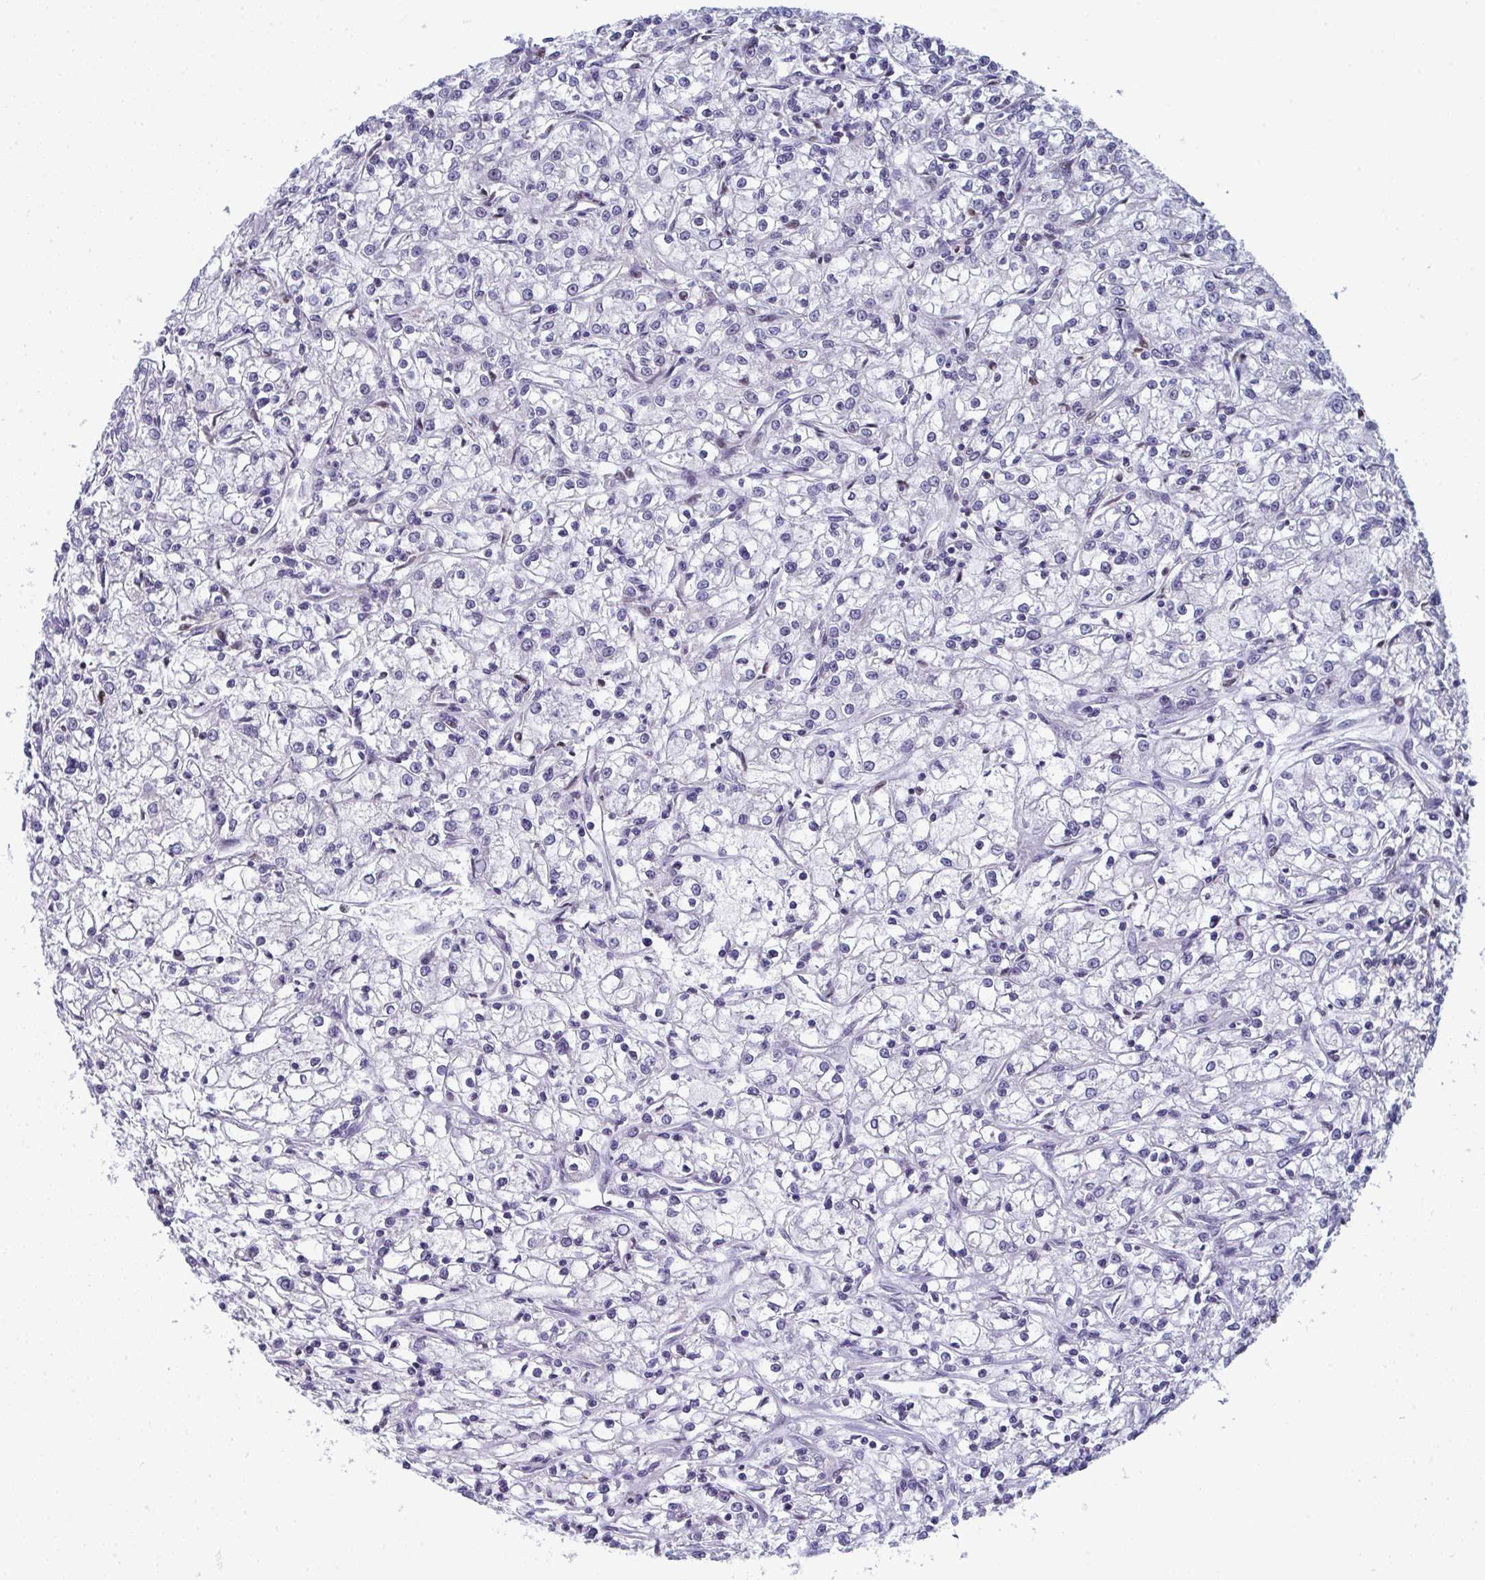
{"staining": {"intensity": "negative", "quantity": "none", "location": "none"}, "tissue": "renal cancer", "cell_type": "Tumor cells", "image_type": "cancer", "snomed": [{"axis": "morphology", "description": "Adenocarcinoma, NOS"}, {"axis": "topography", "description": "Kidney"}], "caption": "Tumor cells are negative for protein expression in human renal adenocarcinoma.", "gene": "JDP2", "patient": {"sex": "female", "age": 59}}